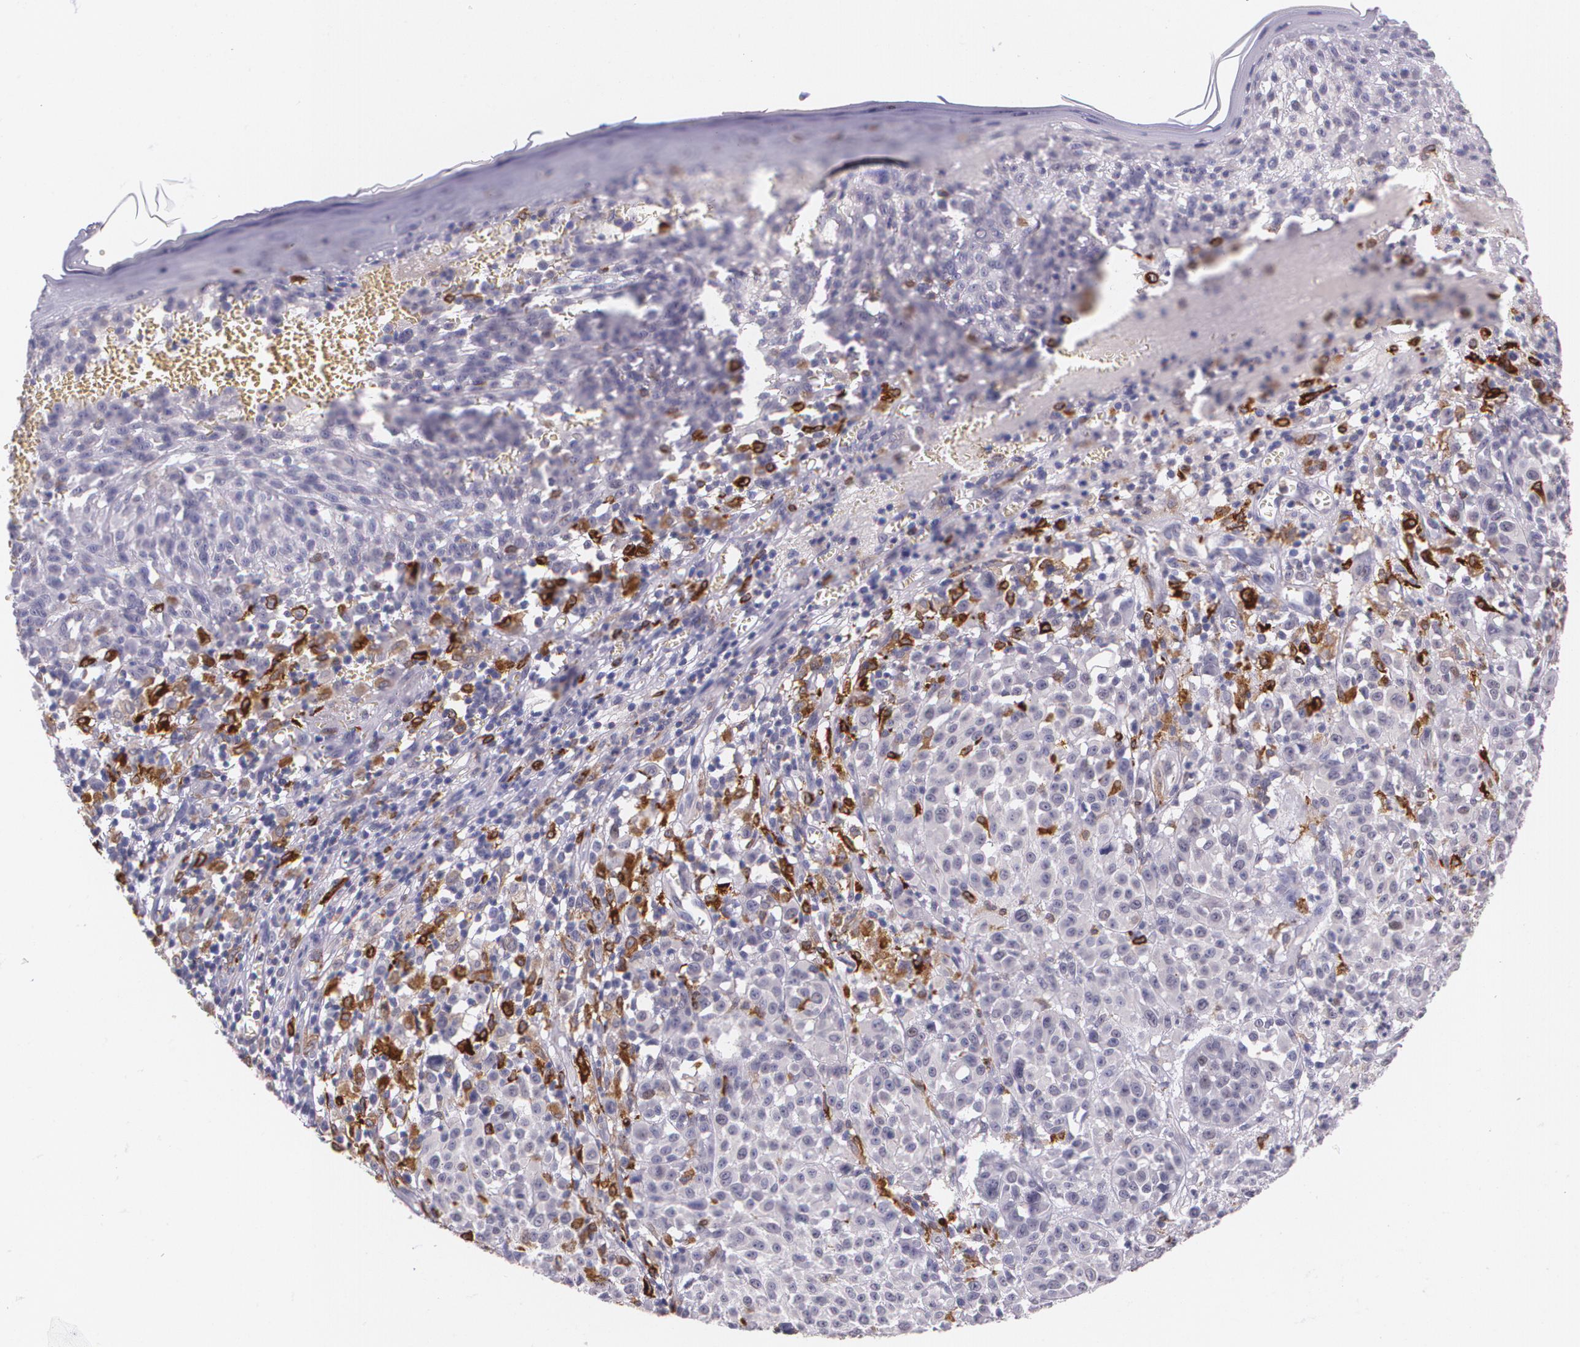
{"staining": {"intensity": "negative", "quantity": "none", "location": "none"}, "tissue": "melanoma", "cell_type": "Tumor cells", "image_type": "cancer", "snomed": [{"axis": "morphology", "description": "Malignant melanoma, NOS"}, {"axis": "topography", "description": "Skin"}], "caption": "Malignant melanoma was stained to show a protein in brown. There is no significant expression in tumor cells. Brightfield microscopy of immunohistochemistry stained with DAB (brown) and hematoxylin (blue), captured at high magnification.", "gene": "RTN1", "patient": {"sex": "female", "age": 49}}